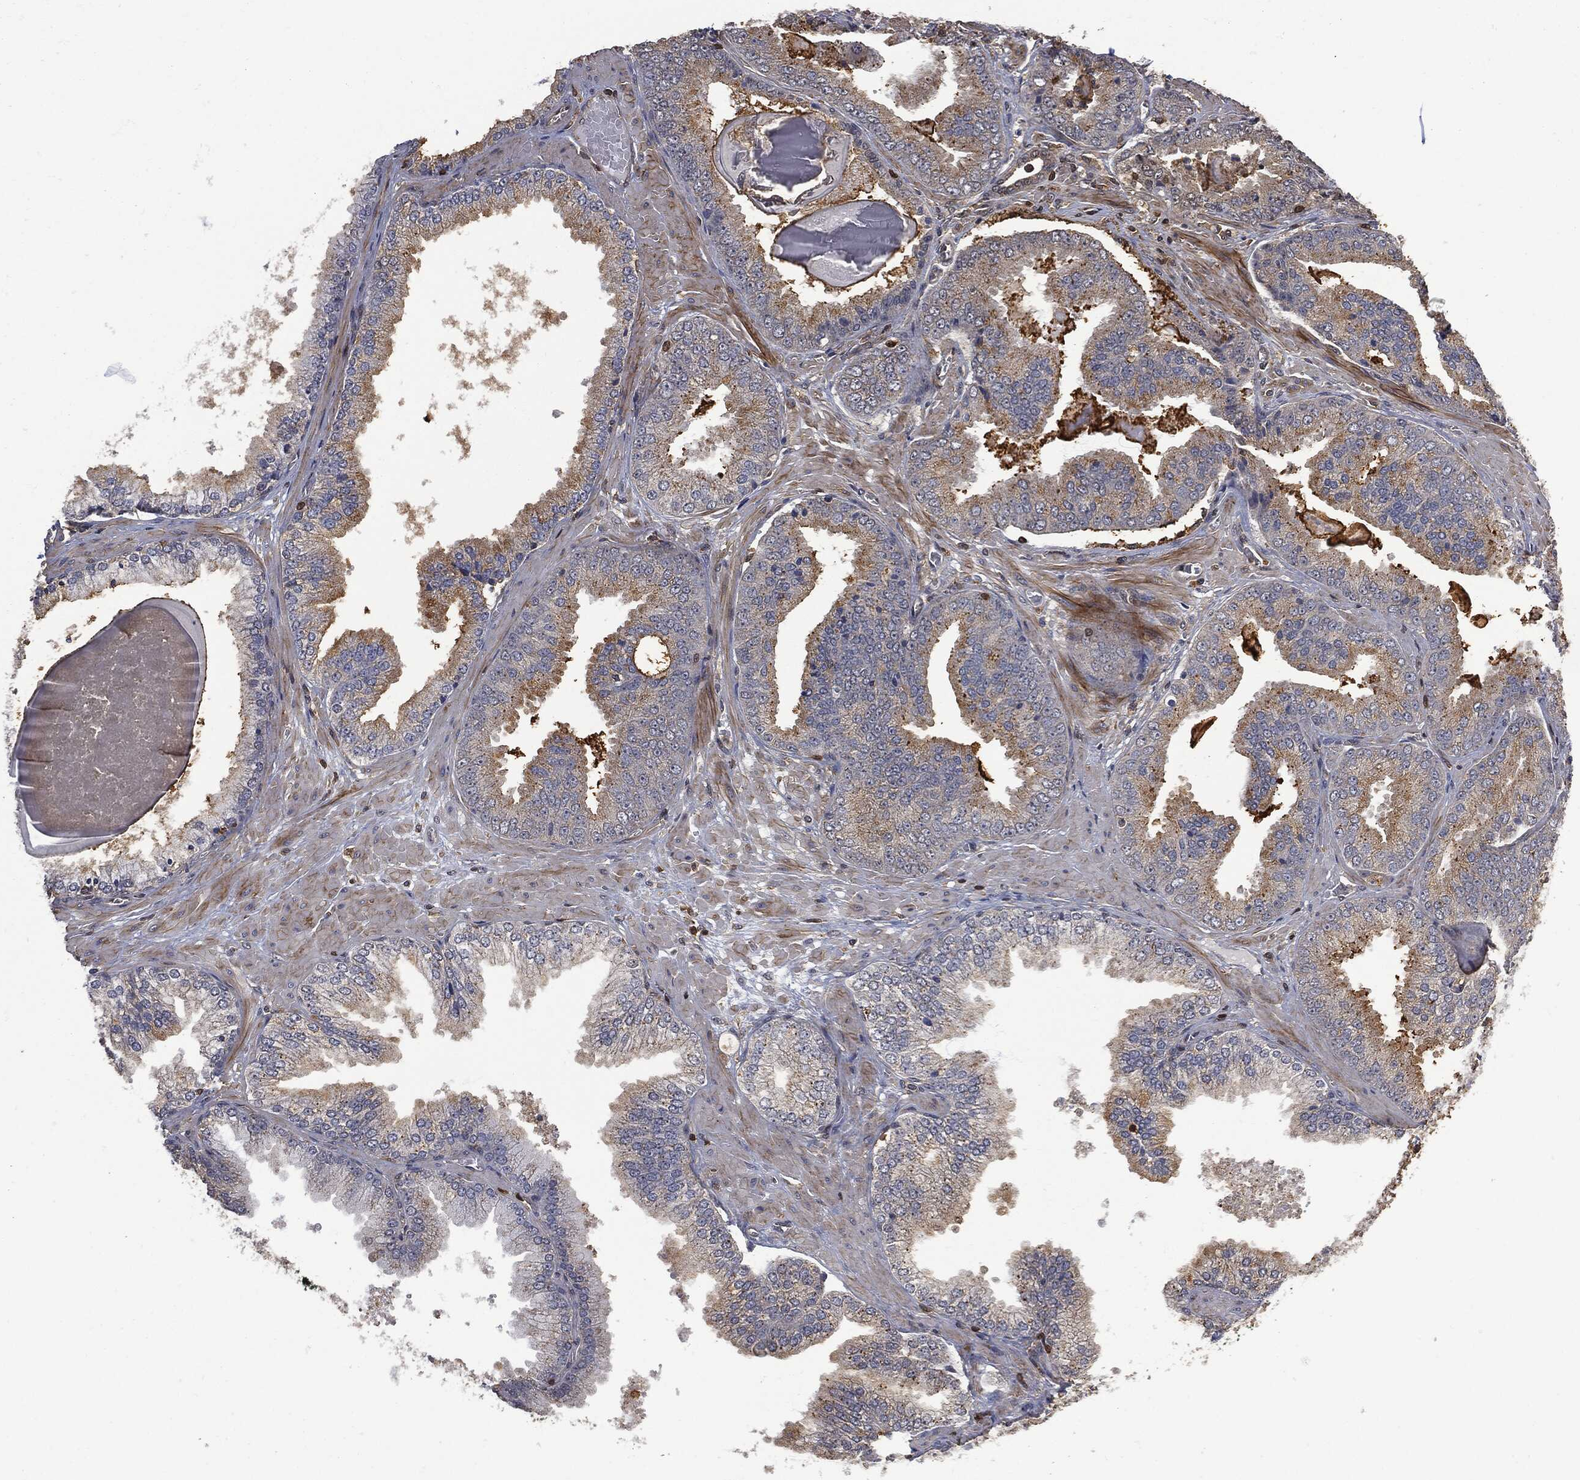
{"staining": {"intensity": "moderate", "quantity": "<25%", "location": "cytoplasmic/membranous"}, "tissue": "prostate cancer", "cell_type": "Tumor cells", "image_type": "cancer", "snomed": [{"axis": "morphology", "description": "Adenocarcinoma, Low grade"}, {"axis": "topography", "description": "Prostate"}], "caption": "Moderate cytoplasmic/membranous protein staining is appreciated in approximately <25% of tumor cells in prostate cancer (adenocarcinoma (low-grade)). The staining was performed using DAB (3,3'-diaminobenzidine), with brown indicating positive protein expression. Nuclei are stained blue with hematoxylin.", "gene": "PSMB10", "patient": {"sex": "male", "age": 72}}